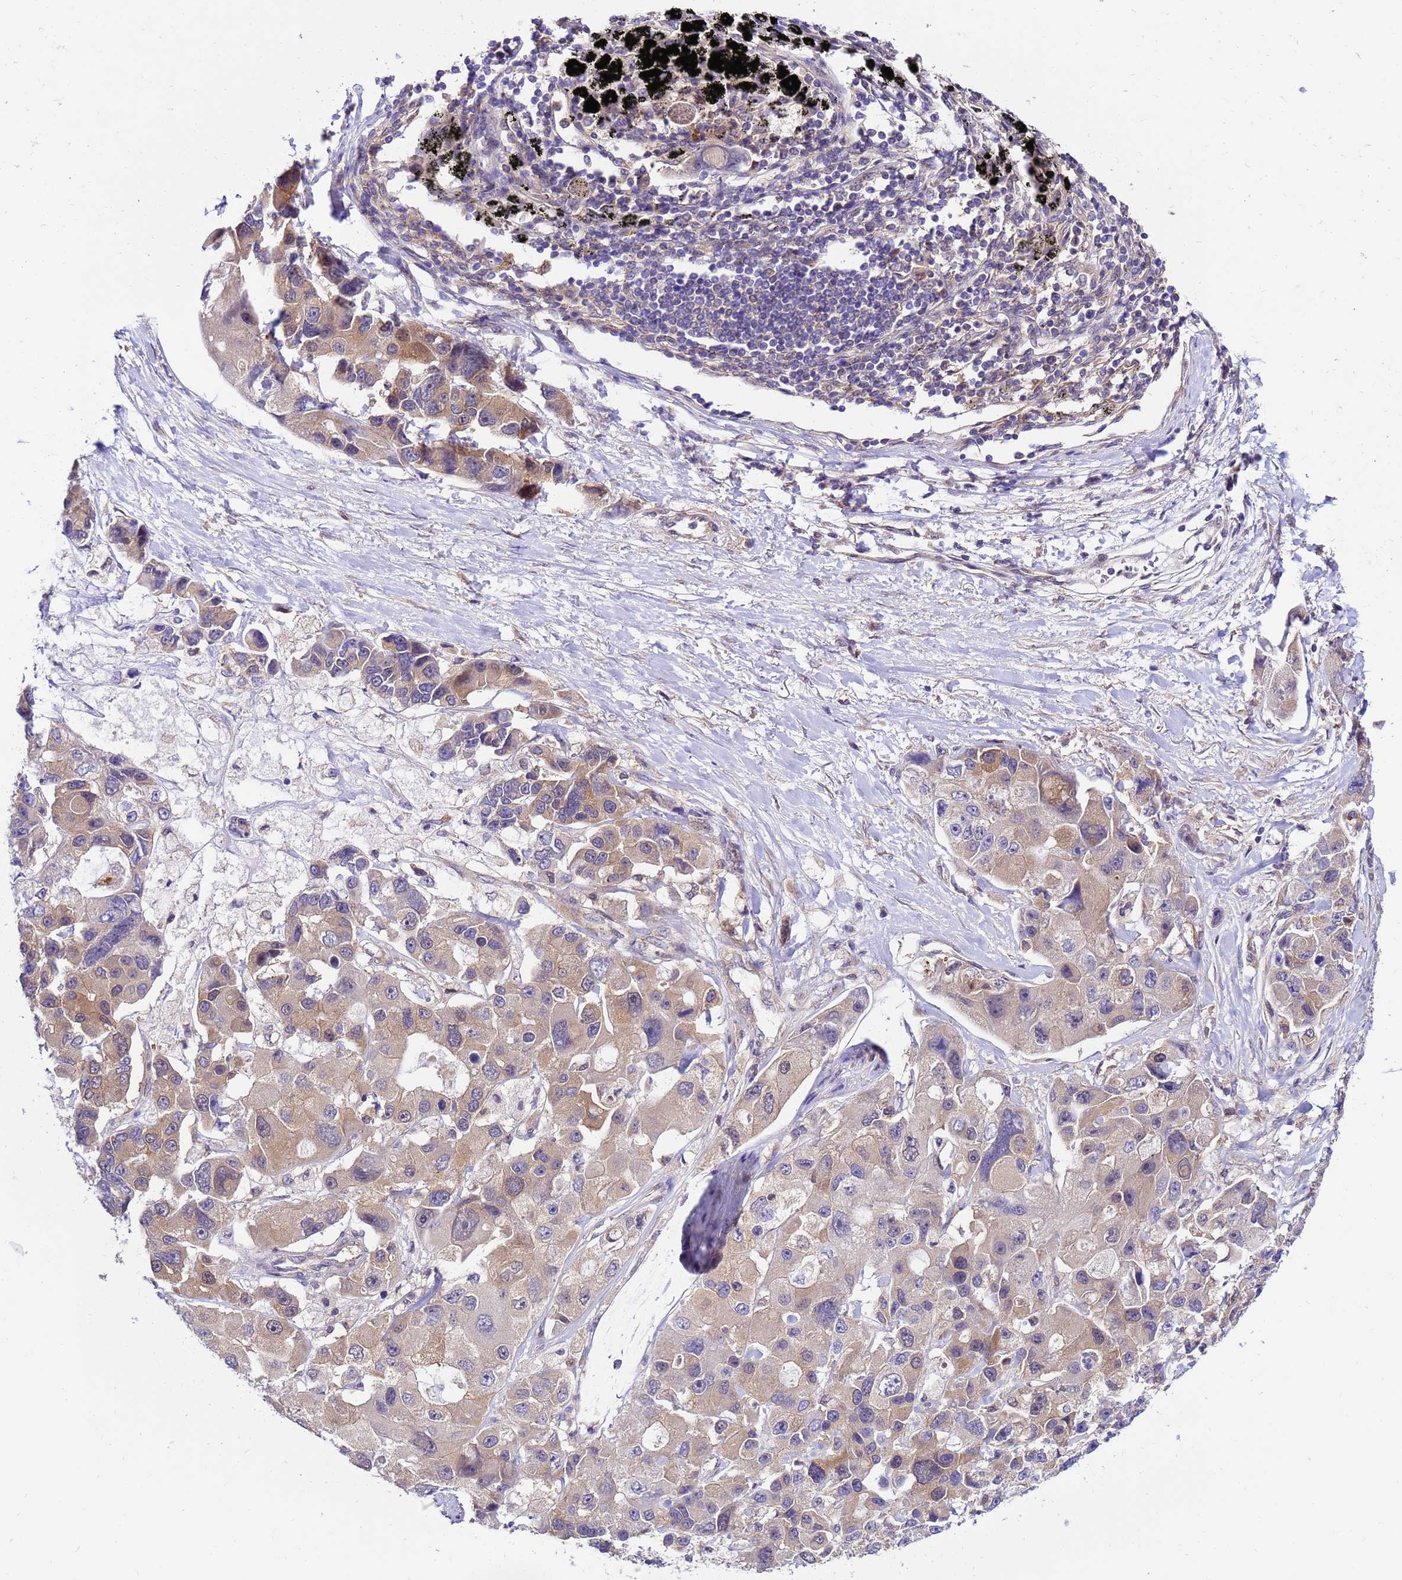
{"staining": {"intensity": "moderate", "quantity": "<25%", "location": "cytoplasmic/membranous,nuclear"}, "tissue": "lung cancer", "cell_type": "Tumor cells", "image_type": "cancer", "snomed": [{"axis": "morphology", "description": "Adenocarcinoma, NOS"}, {"axis": "topography", "description": "Lung"}], "caption": "High-magnification brightfield microscopy of lung cancer (adenocarcinoma) stained with DAB (3,3'-diaminobenzidine) (brown) and counterstained with hematoxylin (blue). tumor cells exhibit moderate cytoplasmic/membranous and nuclear expression is seen in approximately<25% of cells.", "gene": "GET3", "patient": {"sex": "female", "age": 54}}